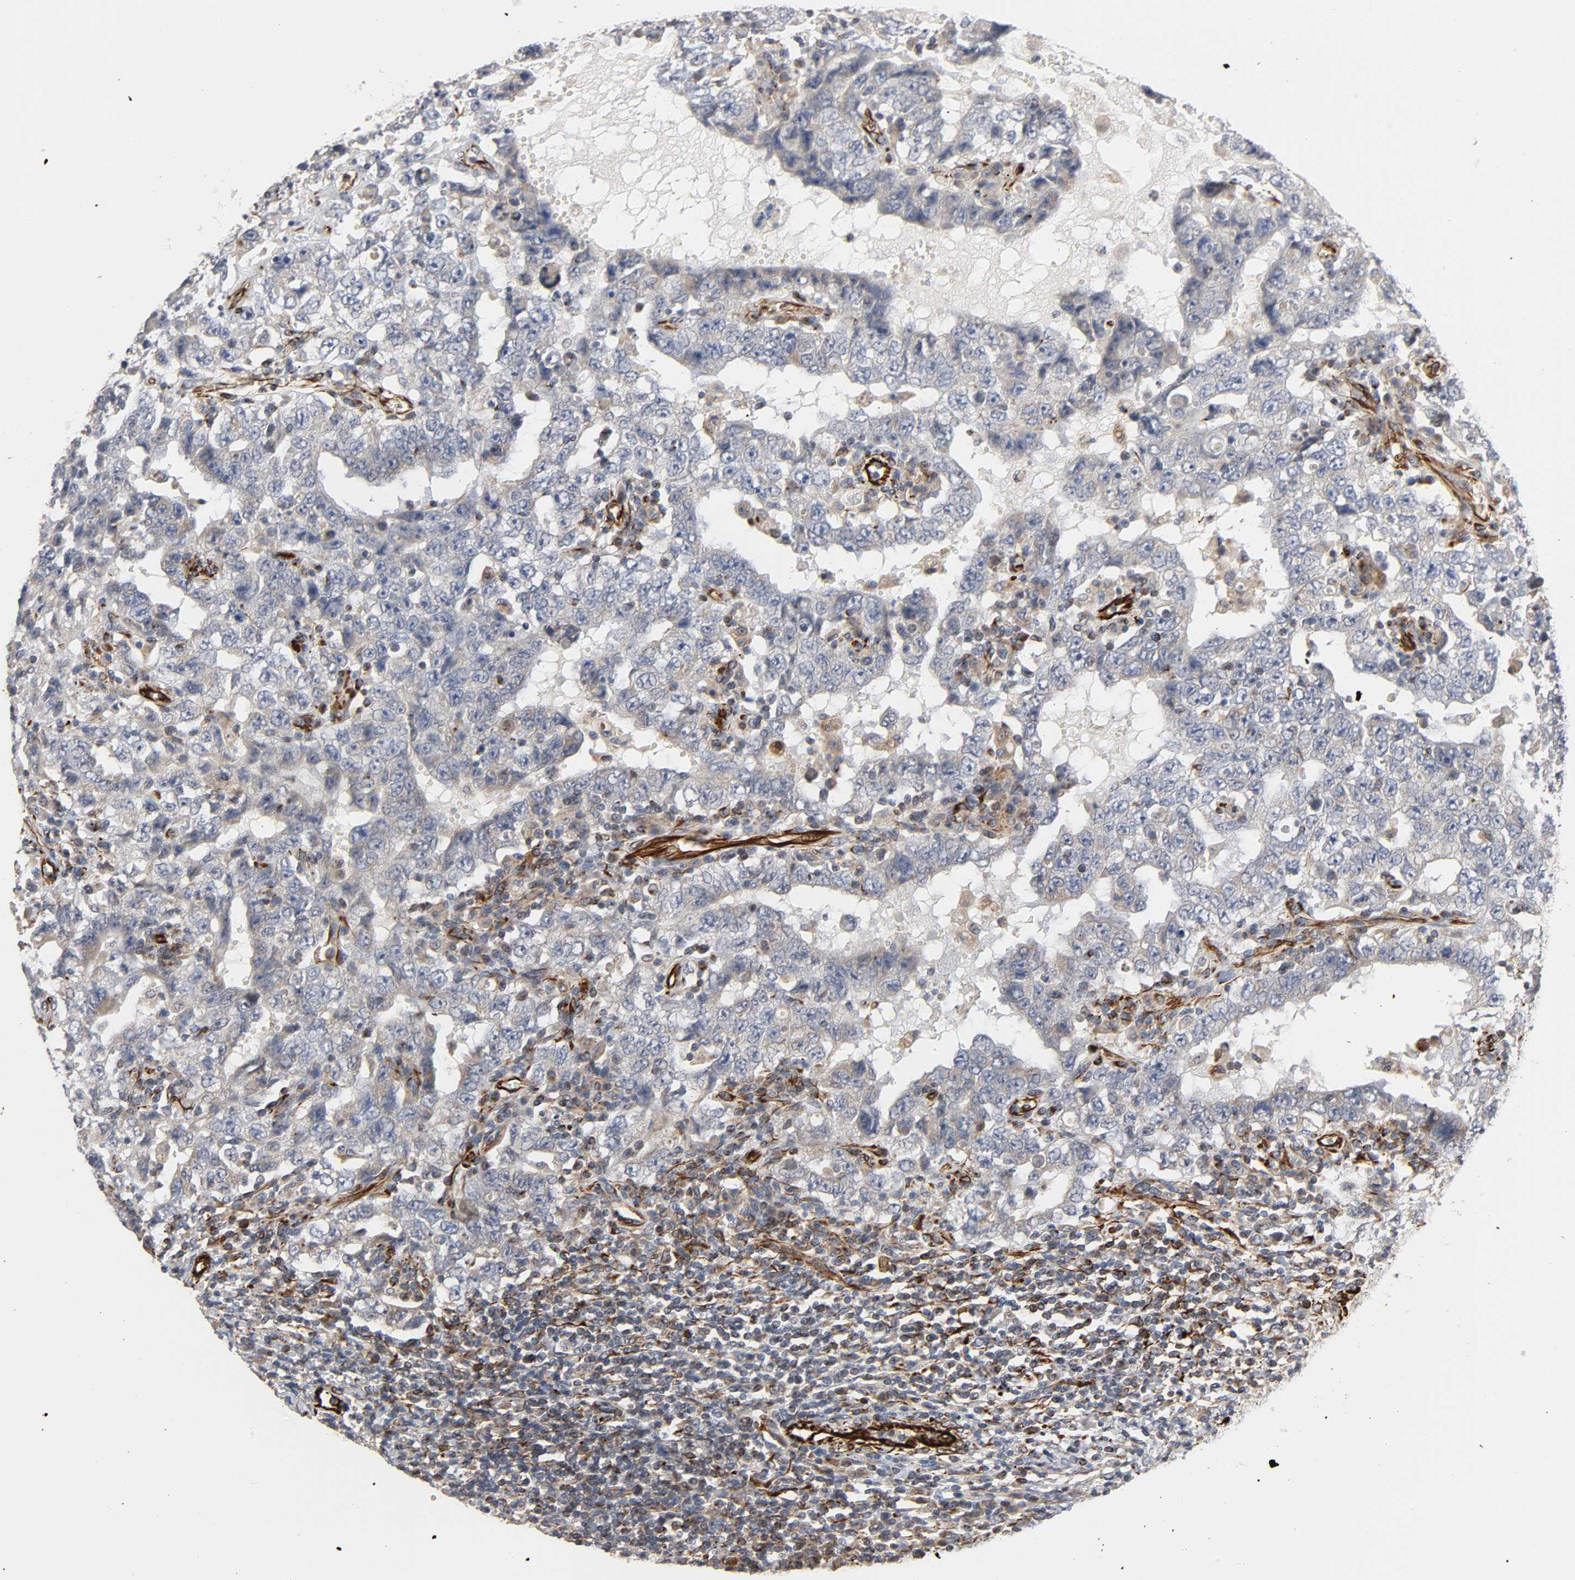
{"staining": {"intensity": "moderate", "quantity": "<25%", "location": "cytoplasmic/membranous"}, "tissue": "testis cancer", "cell_type": "Tumor cells", "image_type": "cancer", "snomed": [{"axis": "morphology", "description": "Carcinoma, Embryonal, NOS"}, {"axis": "topography", "description": "Testis"}], "caption": "Testis cancer tissue shows moderate cytoplasmic/membranous staining in about <25% of tumor cells, visualized by immunohistochemistry.", "gene": "FAM118A", "patient": {"sex": "male", "age": 26}}